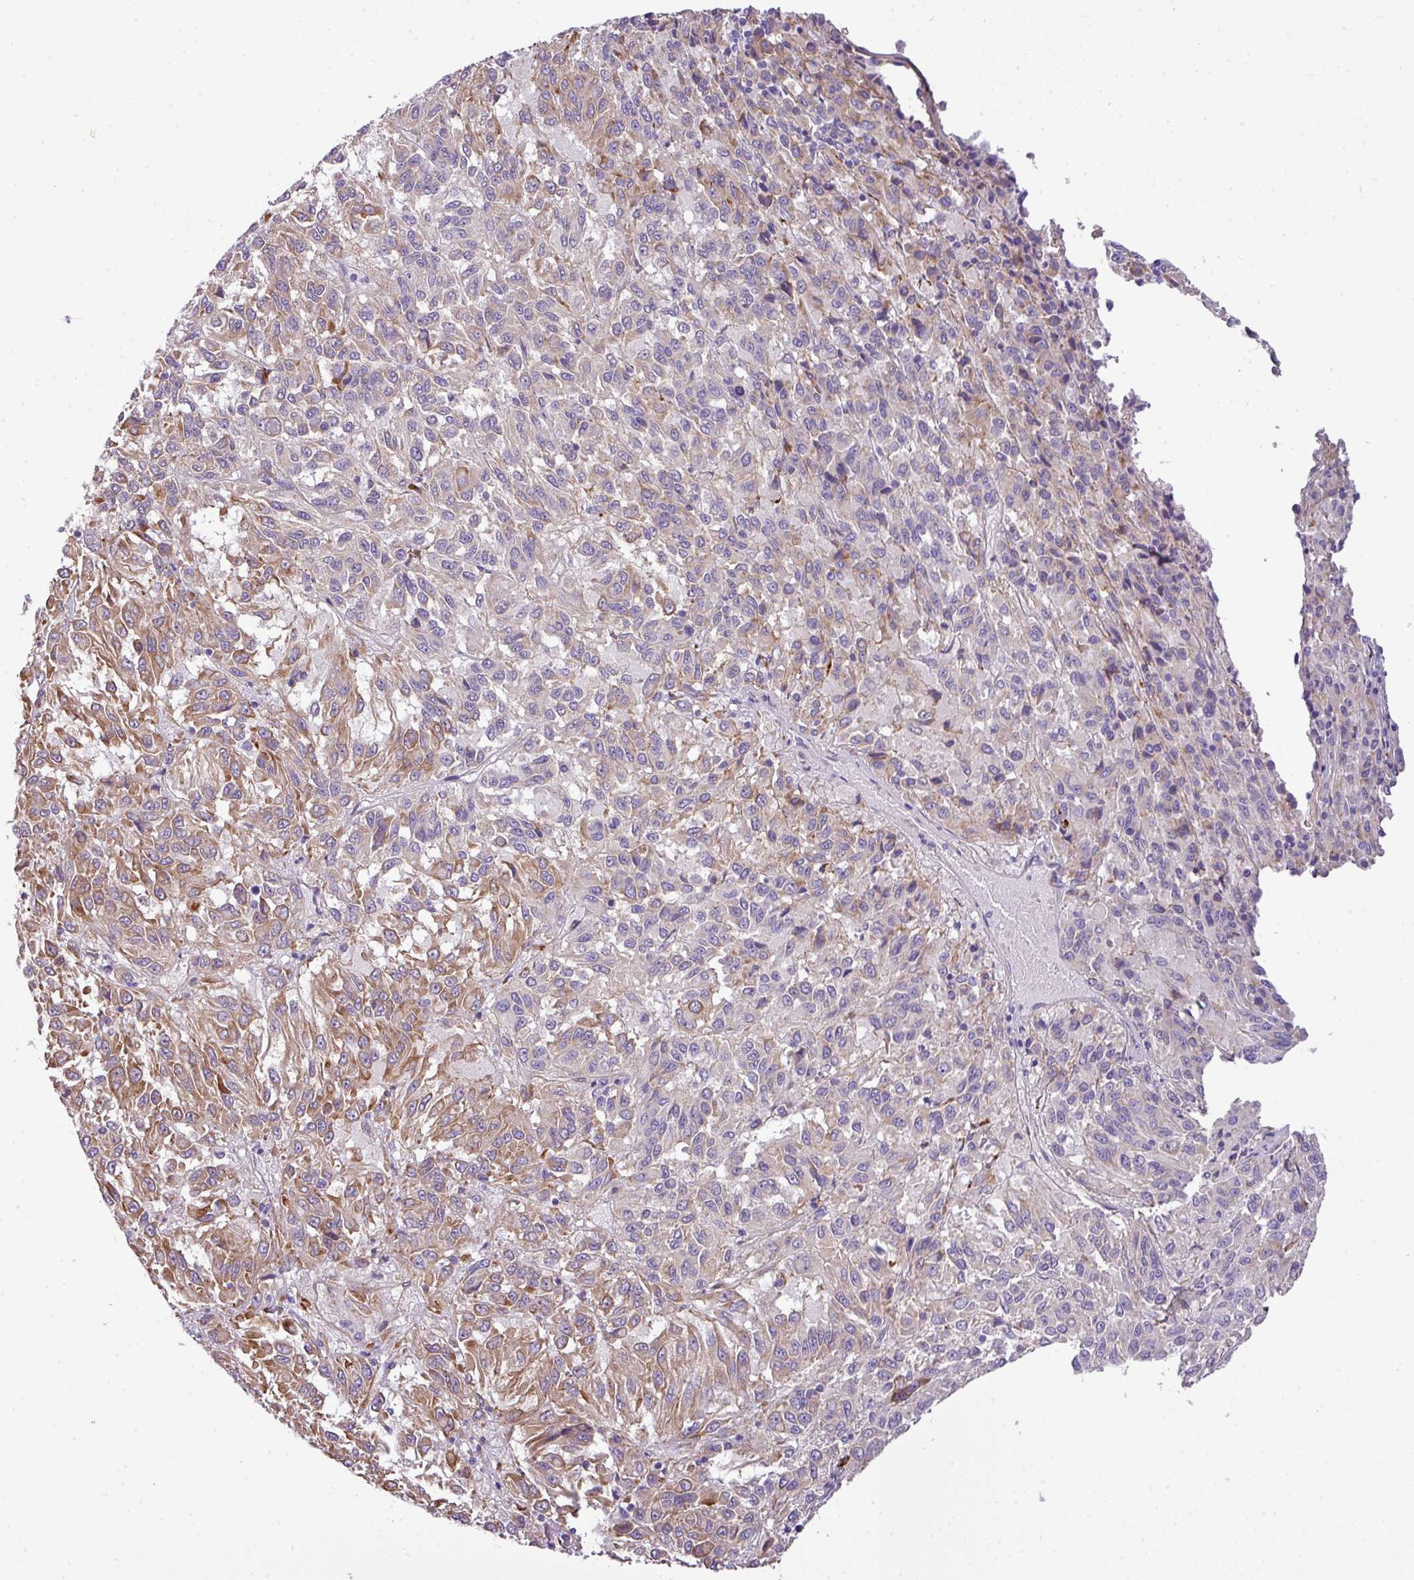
{"staining": {"intensity": "moderate", "quantity": "25%-75%", "location": "cytoplasmic/membranous"}, "tissue": "melanoma", "cell_type": "Tumor cells", "image_type": "cancer", "snomed": [{"axis": "morphology", "description": "Malignant melanoma, Metastatic site"}, {"axis": "topography", "description": "Lung"}], "caption": "A high-resolution image shows IHC staining of melanoma, which exhibits moderate cytoplasmic/membranous positivity in about 25%-75% of tumor cells.", "gene": "PARD6G", "patient": {"sex": "male", "age": 64}}